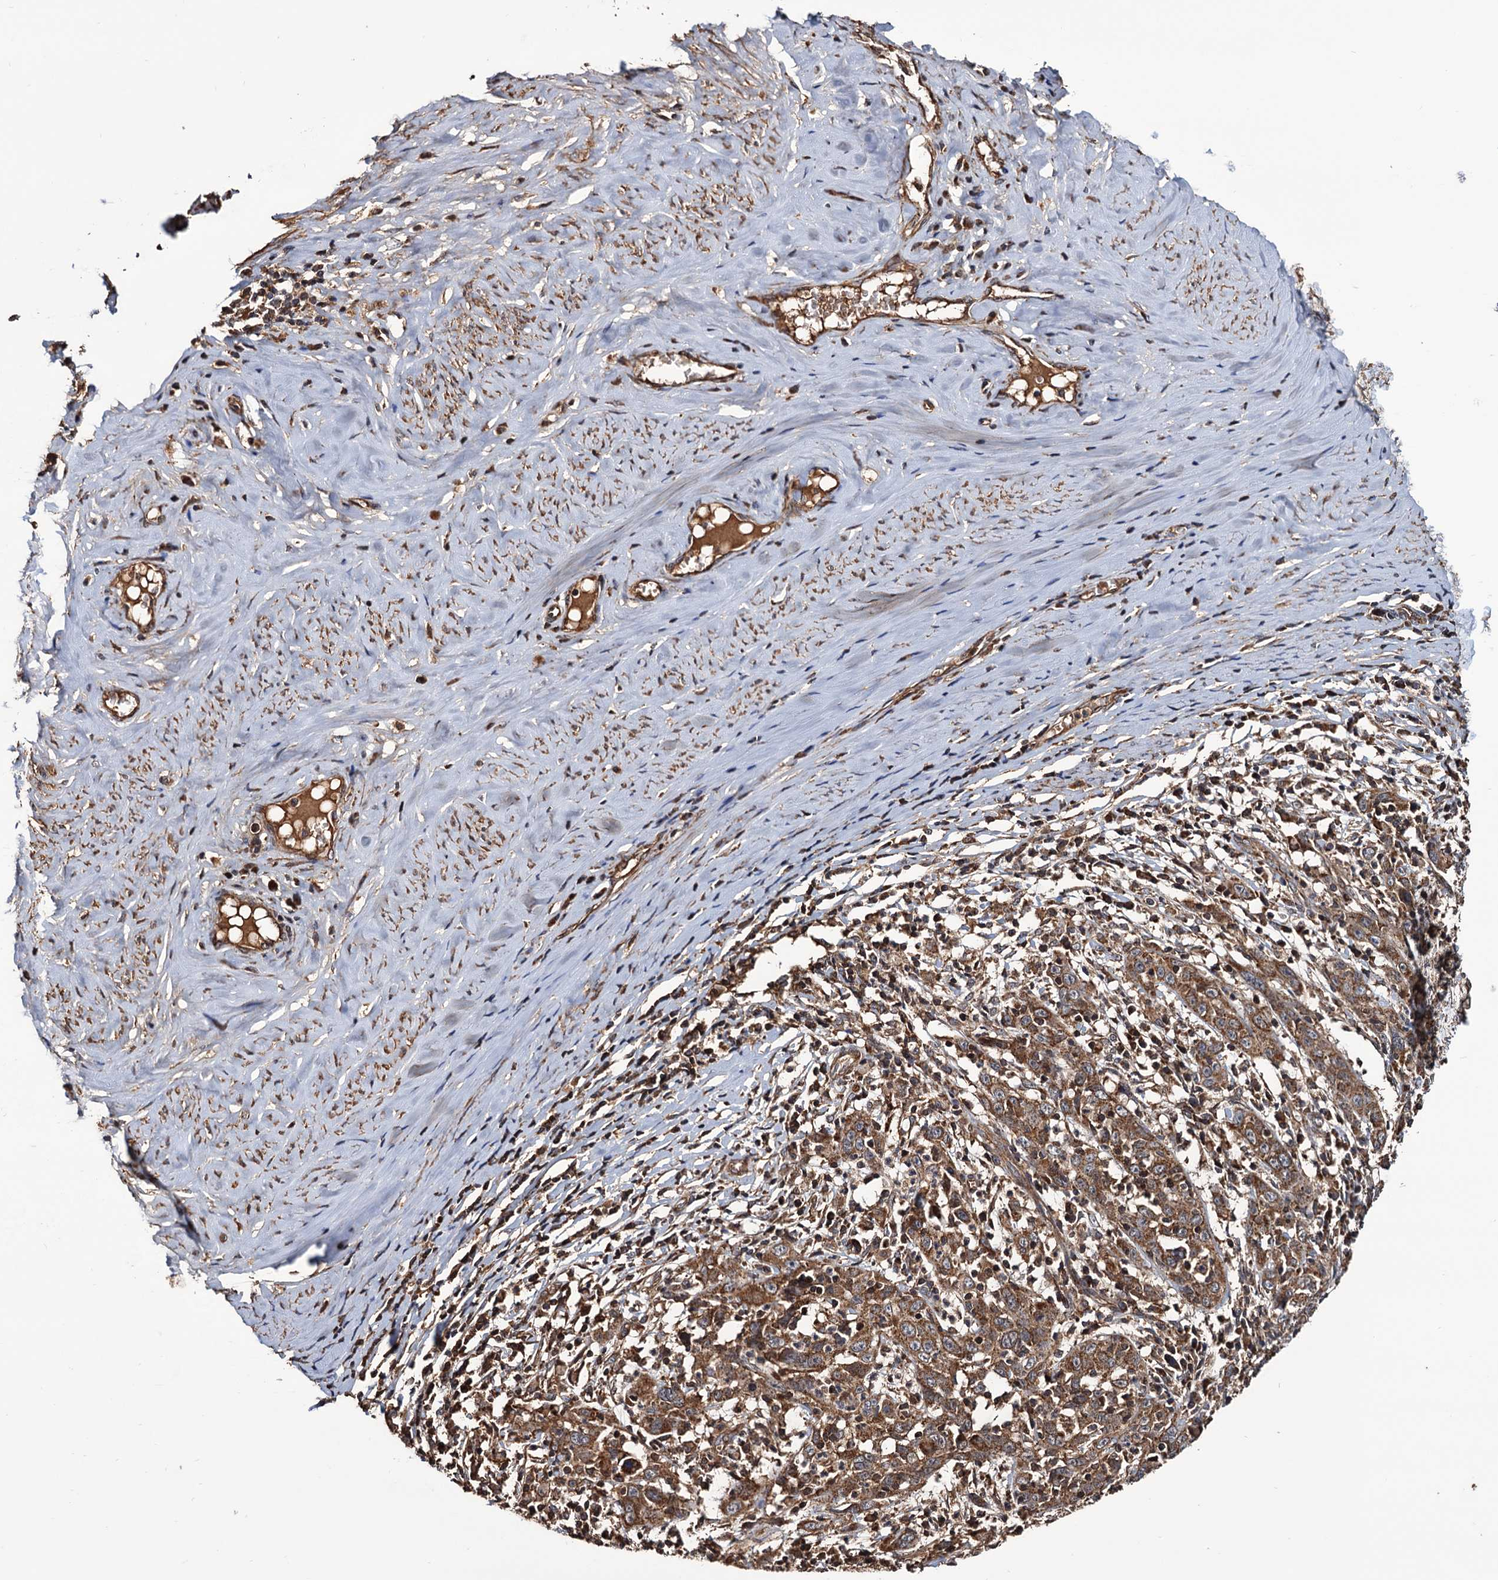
{"staining": {"intensity": "moderate", "quantity": ">75%", "location": "cytoplasmic/membranous"}, "tissue": "cervical cancer", "cell_type": "Tumor cells", "image_type": "cancer", "snomed": [{"axis": "morphology", "description": "Squamous cell carcinoma, NOS"}, {"axis": "topography", "description": "Cervix"}], "caption": "Immunohistochemistry of cervical cancer displays medium levels of moderate cytoplasmic/membranous positivity in about >75% of tumor cells. Nuclei are stained in blue.", "gene": "MRPL42", "patient": {"sex": "female", "age": 46}}